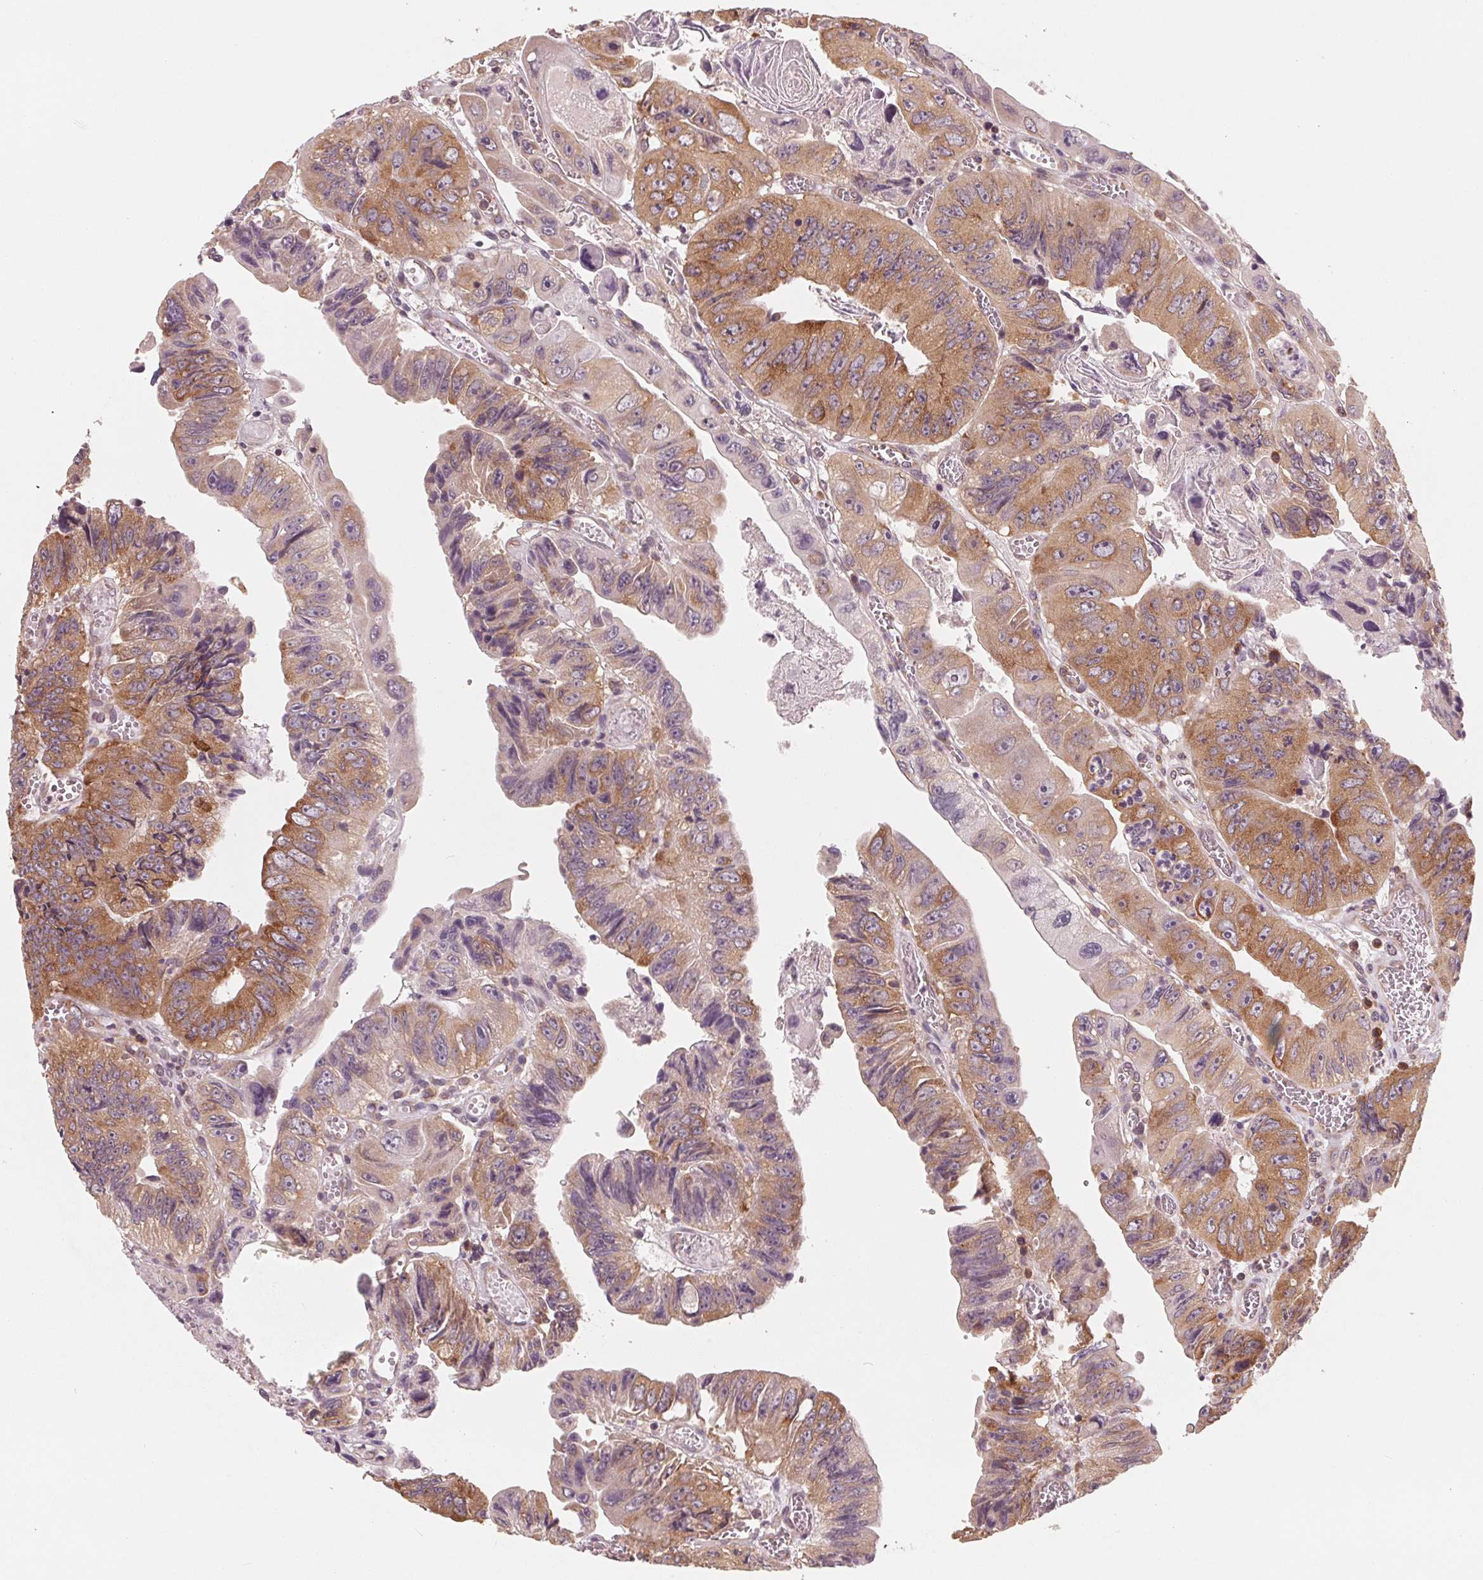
{"staining": {"intensity": "moderate", "quantity": ">75%", "location": "cytoplasmic/membranous"}, "tissue": "colorectal cancer", "cell_type": "Tumor cells", "image_type": "cancer", "snomed": [{"axis": "morphology", "description": "Adenocarcinoma, NOS"}, {"axis": "topography", "description": "Colon"}], "caption": "Immunohistochemistry (IHC) image of neoplastic tissue: colorectal cancer (adenocarcinoma) stained using immunohistochemistry (IHC) displays medium levels of moderate protein expression localized specifically in the cytoplasmic/membranous of tumor cells, appearing as a cytoplasmic/membranous brown color.", "gene": "GIGYF2", "patient": {"sex": "female", "age": 84}}